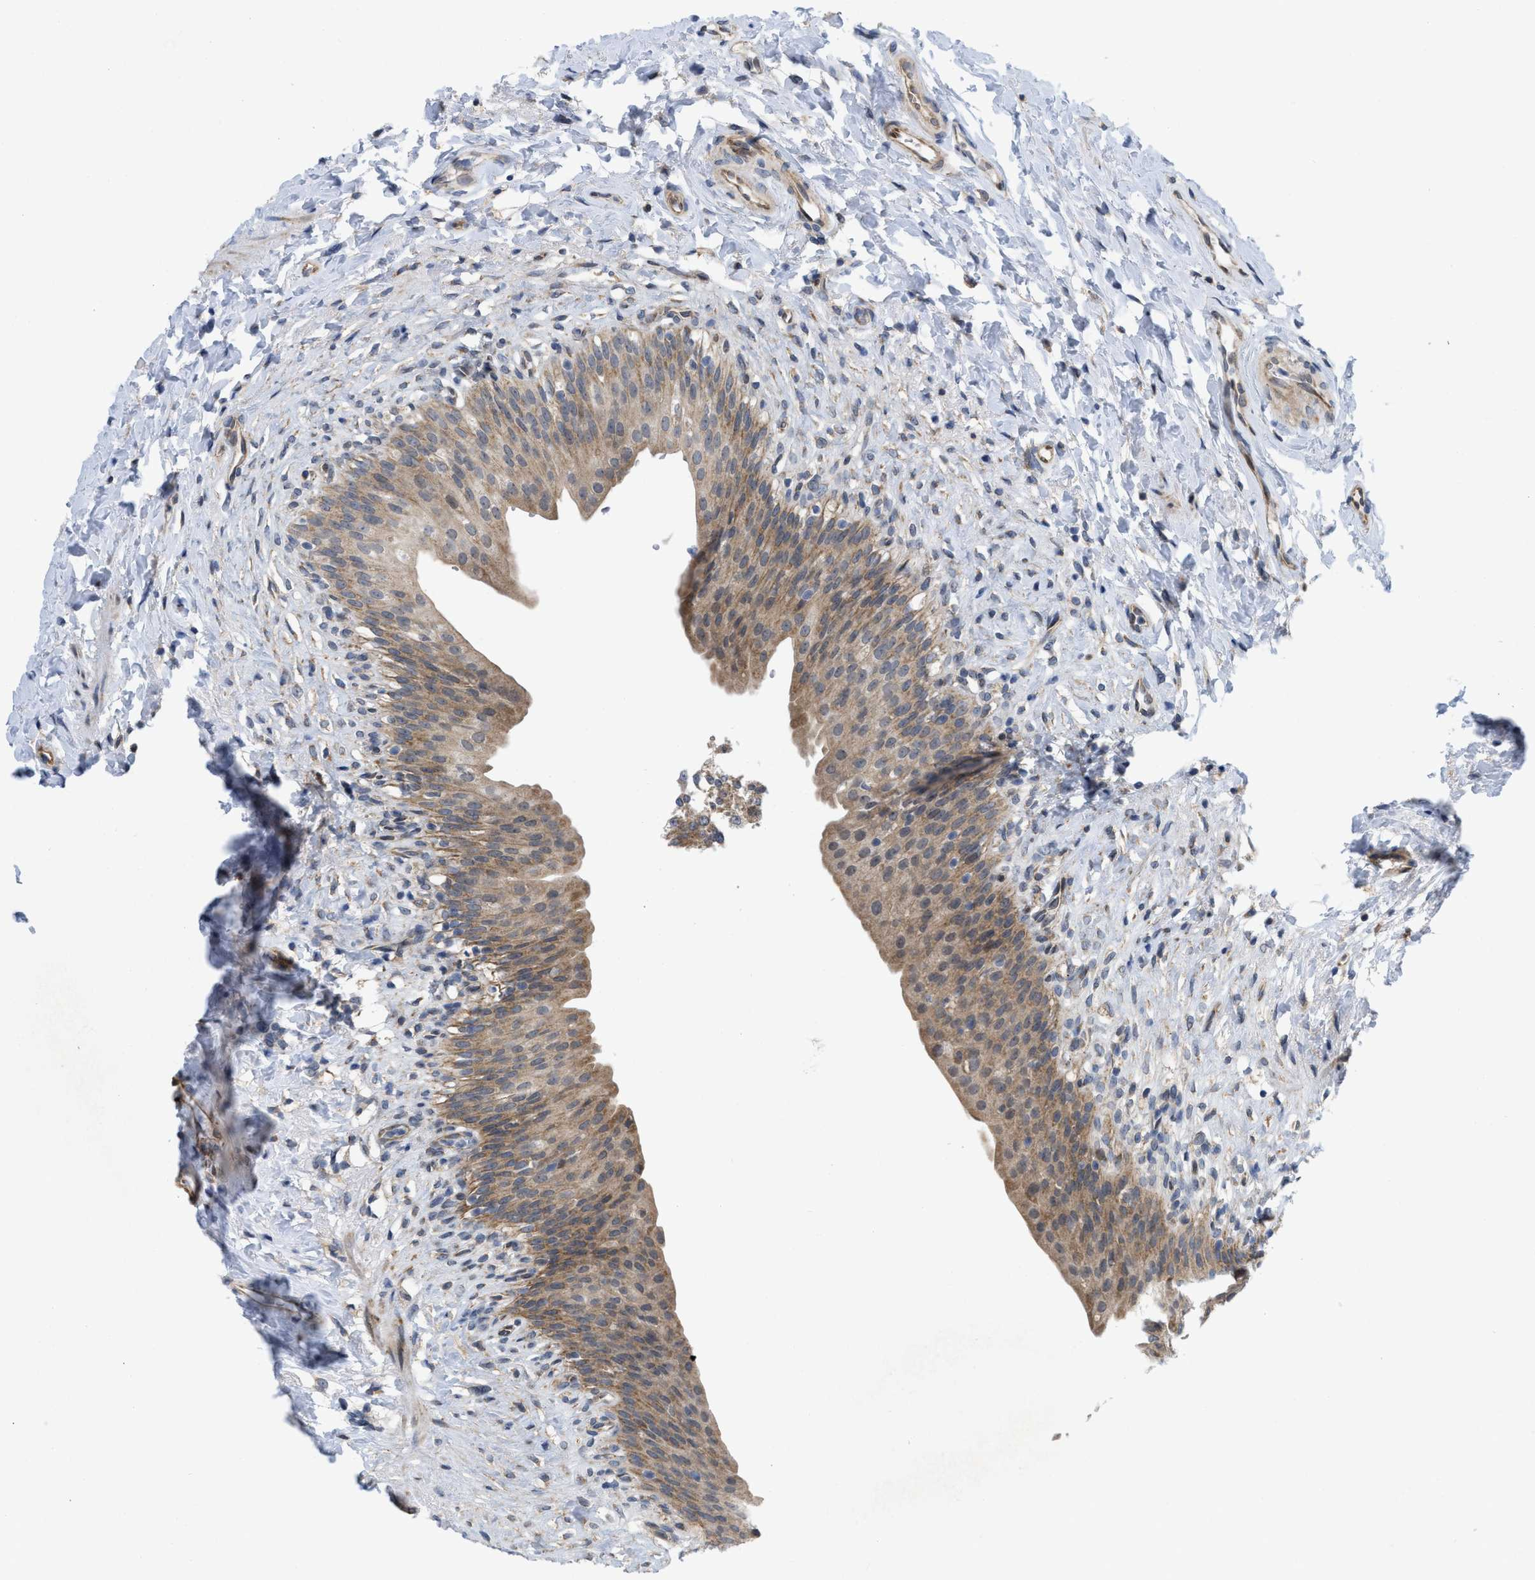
{"staining": {"intensity": "moderate", "quantity": ">75%", "location": "cytoplasmic/membranous"}, "tissue": "urinary bladder", "cell_type": "Urothelial cells", "image_type": "normal", "snomed": [{"axis": "morphology", "description": "Normal tissue, NOS"}, {"axis": "topography", "description": "Urinary bladder"}], "caption": "Benign urinary bladder reveals moderate cytoplasmic/membranous expression in about >75% of urothelial cells, visualized by immunohistochemistry.", "gene": "EOGT", "patient": {"sex": "female", "age": 79}}